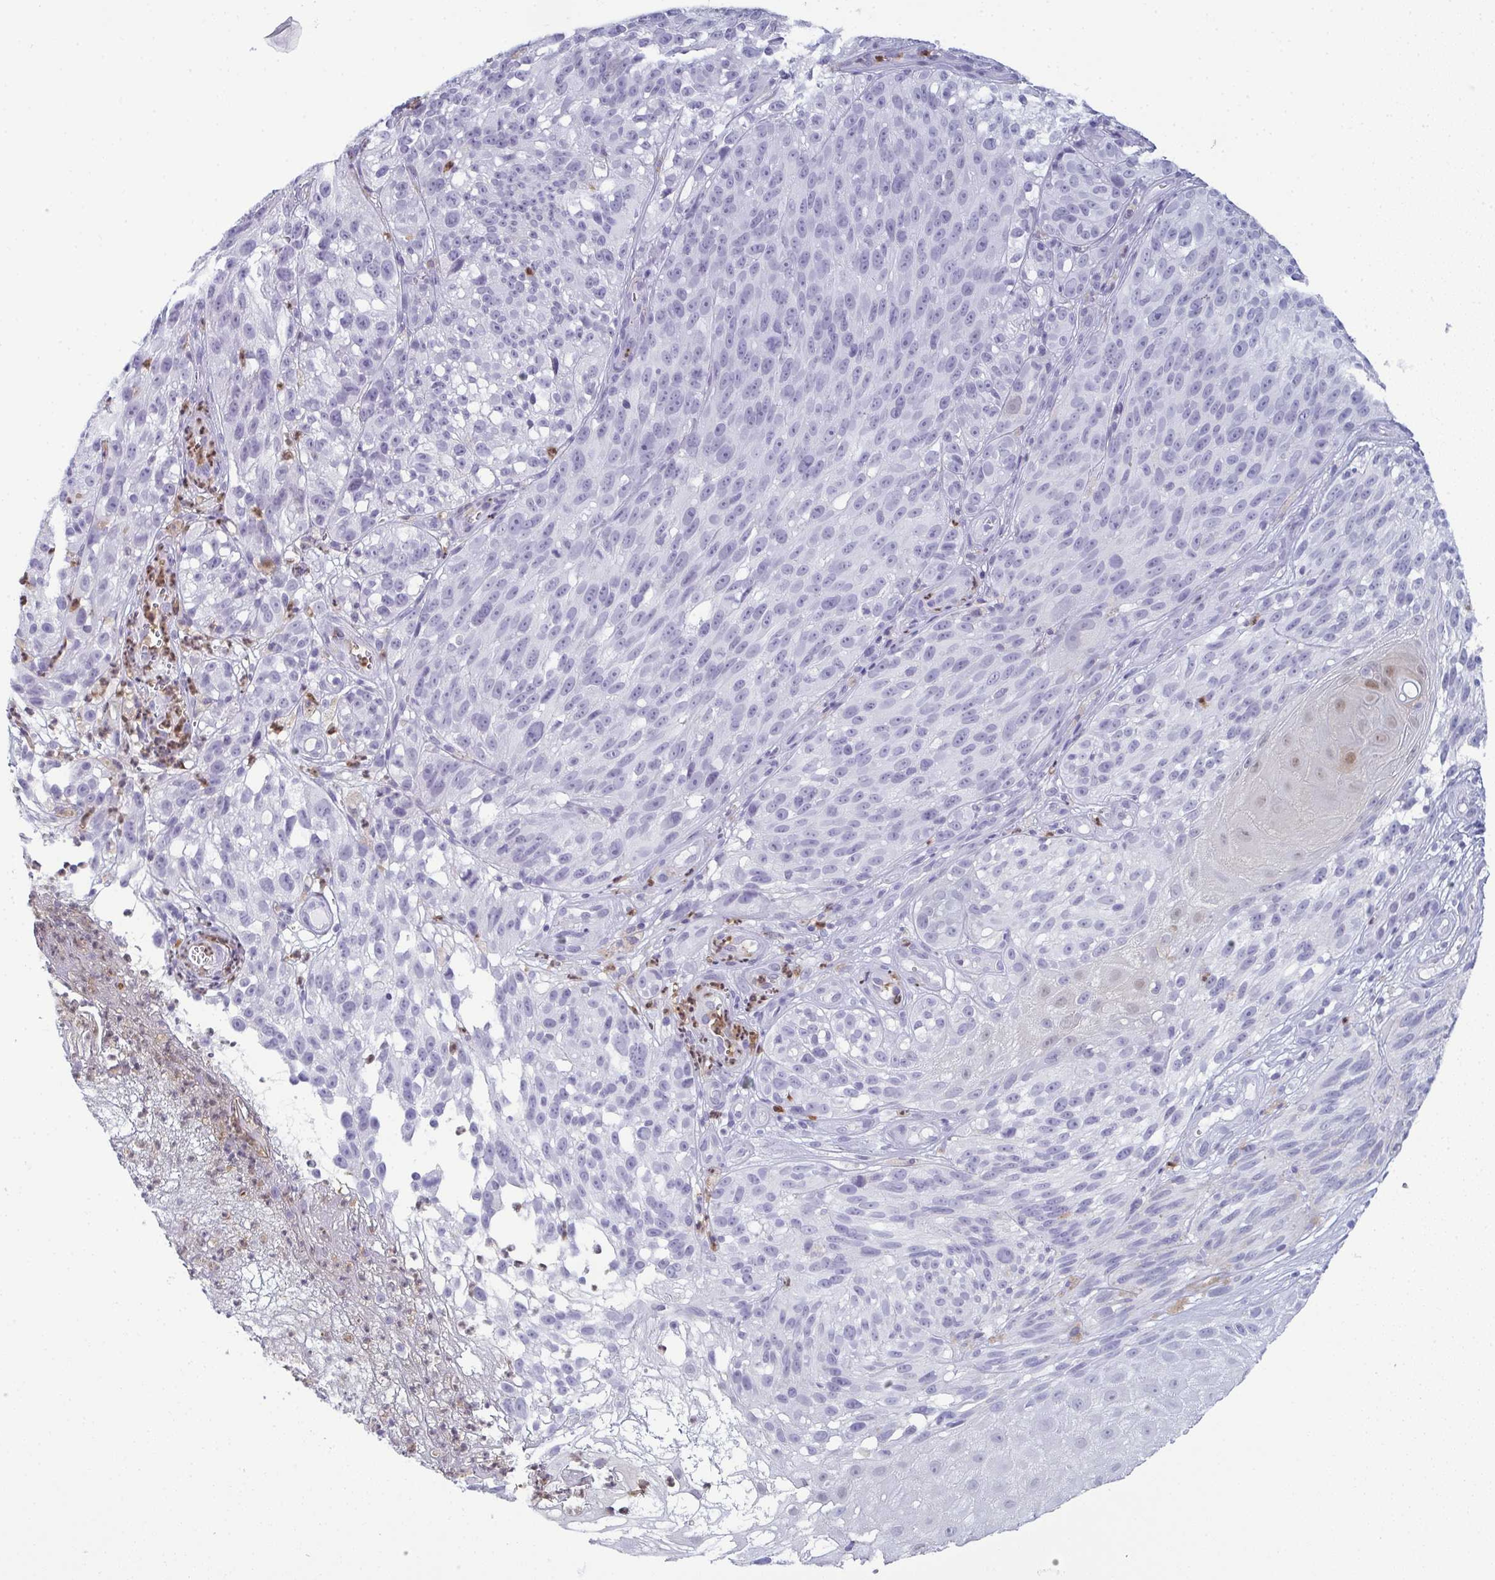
{"staining": {"intensity": "negative", "quantity": "none", "location": "none"}, "tissue": "melanoma", "cell_type": "Tumor cells", "image_type": "cancer", "snomed": [{"axis": "morphology", "description": "Malignant melanoma, NOS"}, {"axis": "topography", "description": "Skin"}], "caption": "An image of human malignant melanoma is negative for staining in tumor cells. (DAB IHC visualized using brightfield microscopy, high magnification).", "gene": "CDA", "patient": {"sex": "female", "age": 85}}